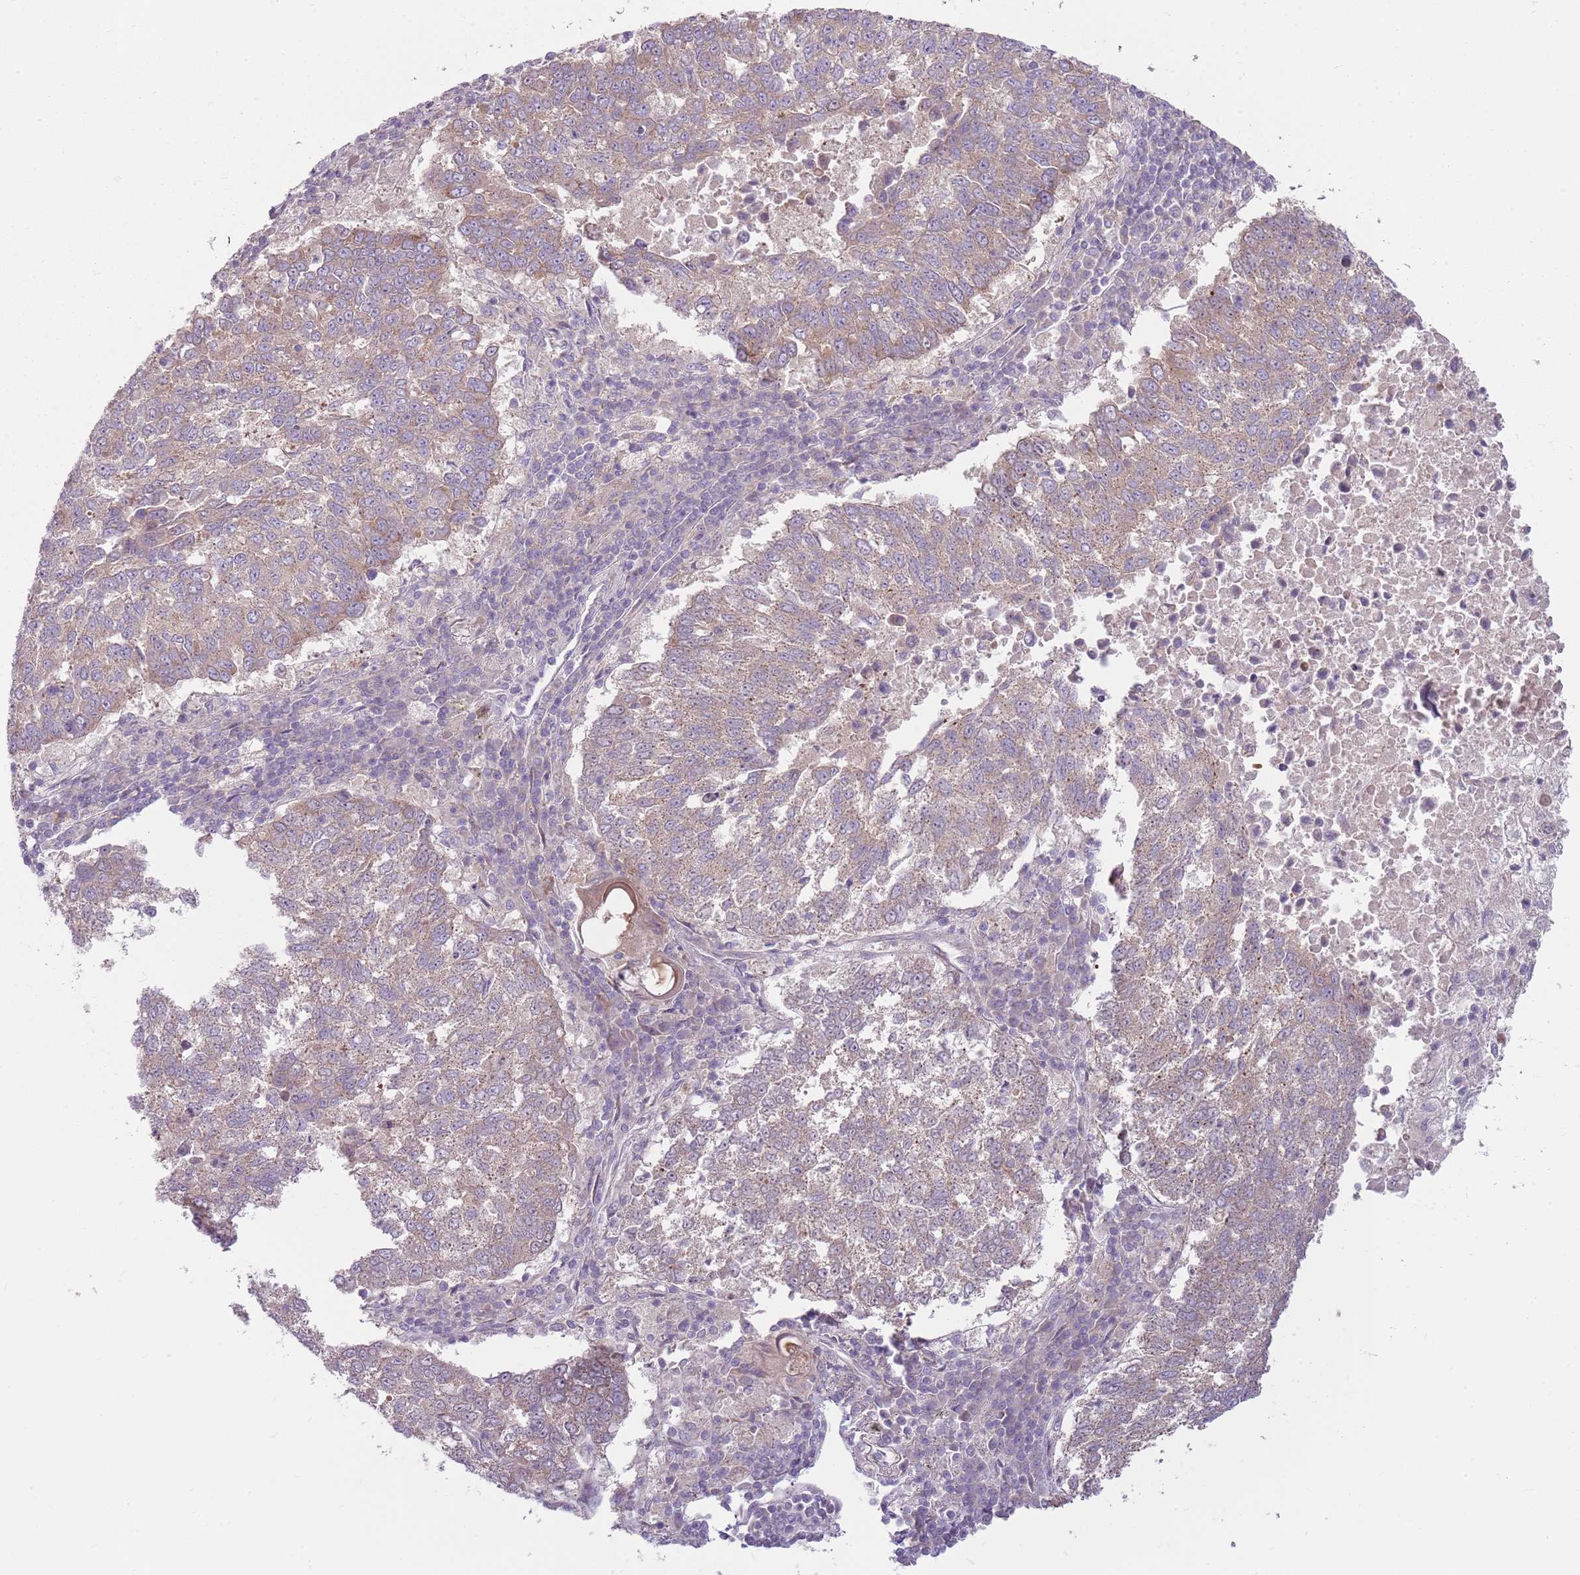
{"staining": {"intensity": "weak", "quantity": "25%-75%", "location": "cytoplasmic/membranous"}, "tissue": "lung cancer", "cell_type": "Tumor cells", "image_type": "cancer", "snomed": [{"axis": "morphology", "description": "Squamous cell carcinoma, NOS"}, {"axis": "topography", "description": "Lung"}], "caption": "A low amount of weak cytoplasmic/membranous positivity is identified in about 25%-75% of tumor cells in squamous cell carcinoma (lung) tissue.", "gene": "HSPA14", "patient": {"sex": "male", "age": 73}}